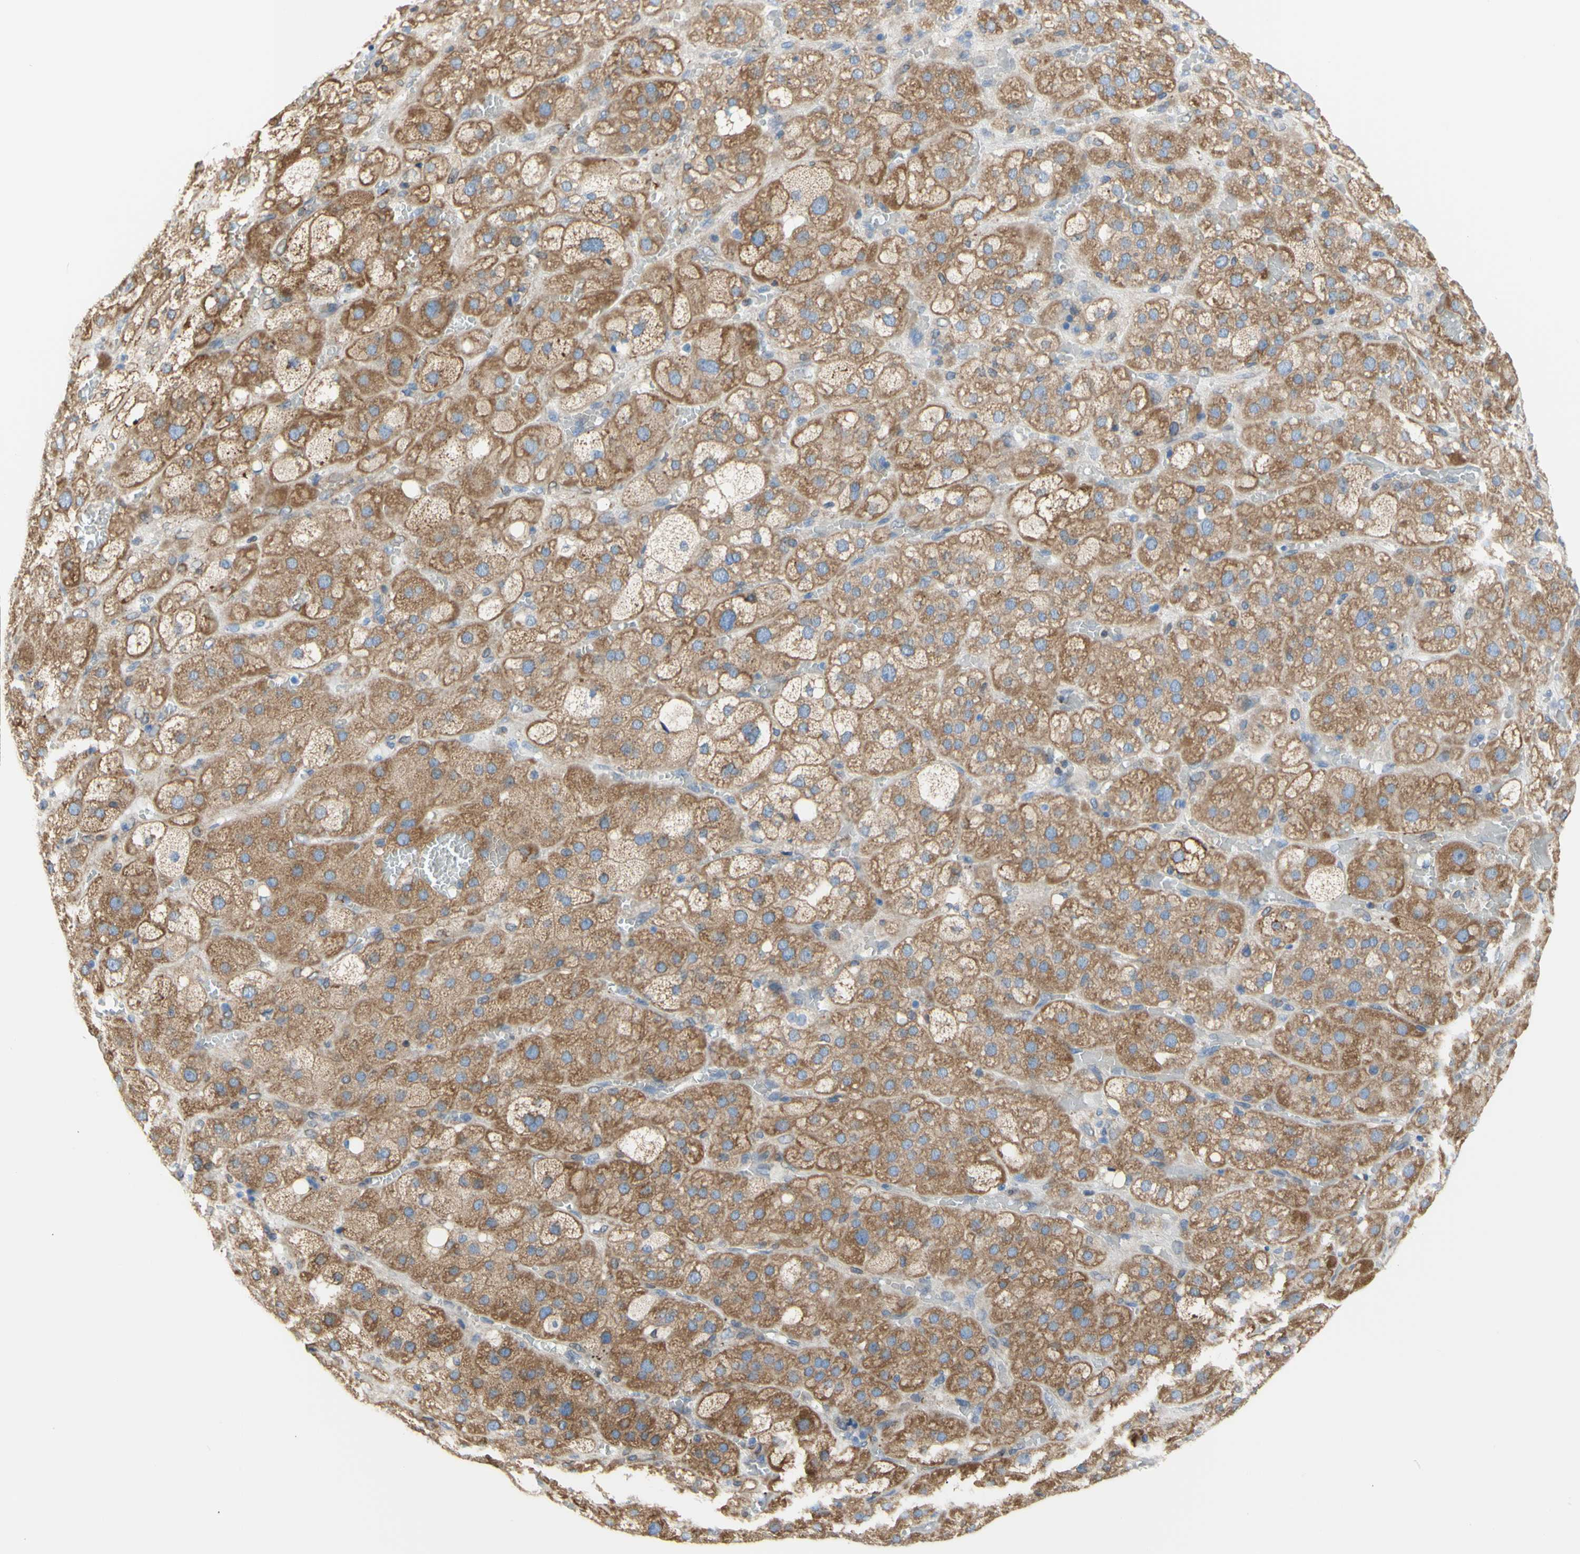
{"staining": {"intensity": "moderate", "quantity": ">75%", "location": "cytoplasmic/membranous"}, "tissue": "adrenal gland", "cell_type": "Glandular cells", "image_type": "normal", "snomed": [{"axis": "morphology", "description": "Normal tissue, NOS"}, {"axis": "topography", "description": "Adrenal gland"}], "caption": "There is medium levels of moderate cytoplasmic/membranous staining in glandular cells of benign adrenal gland, as demonstrated by immunohistochemical staining (brown color).", "gene": "ERLIN1", "patient": {"sex": "female", "age": 47}}